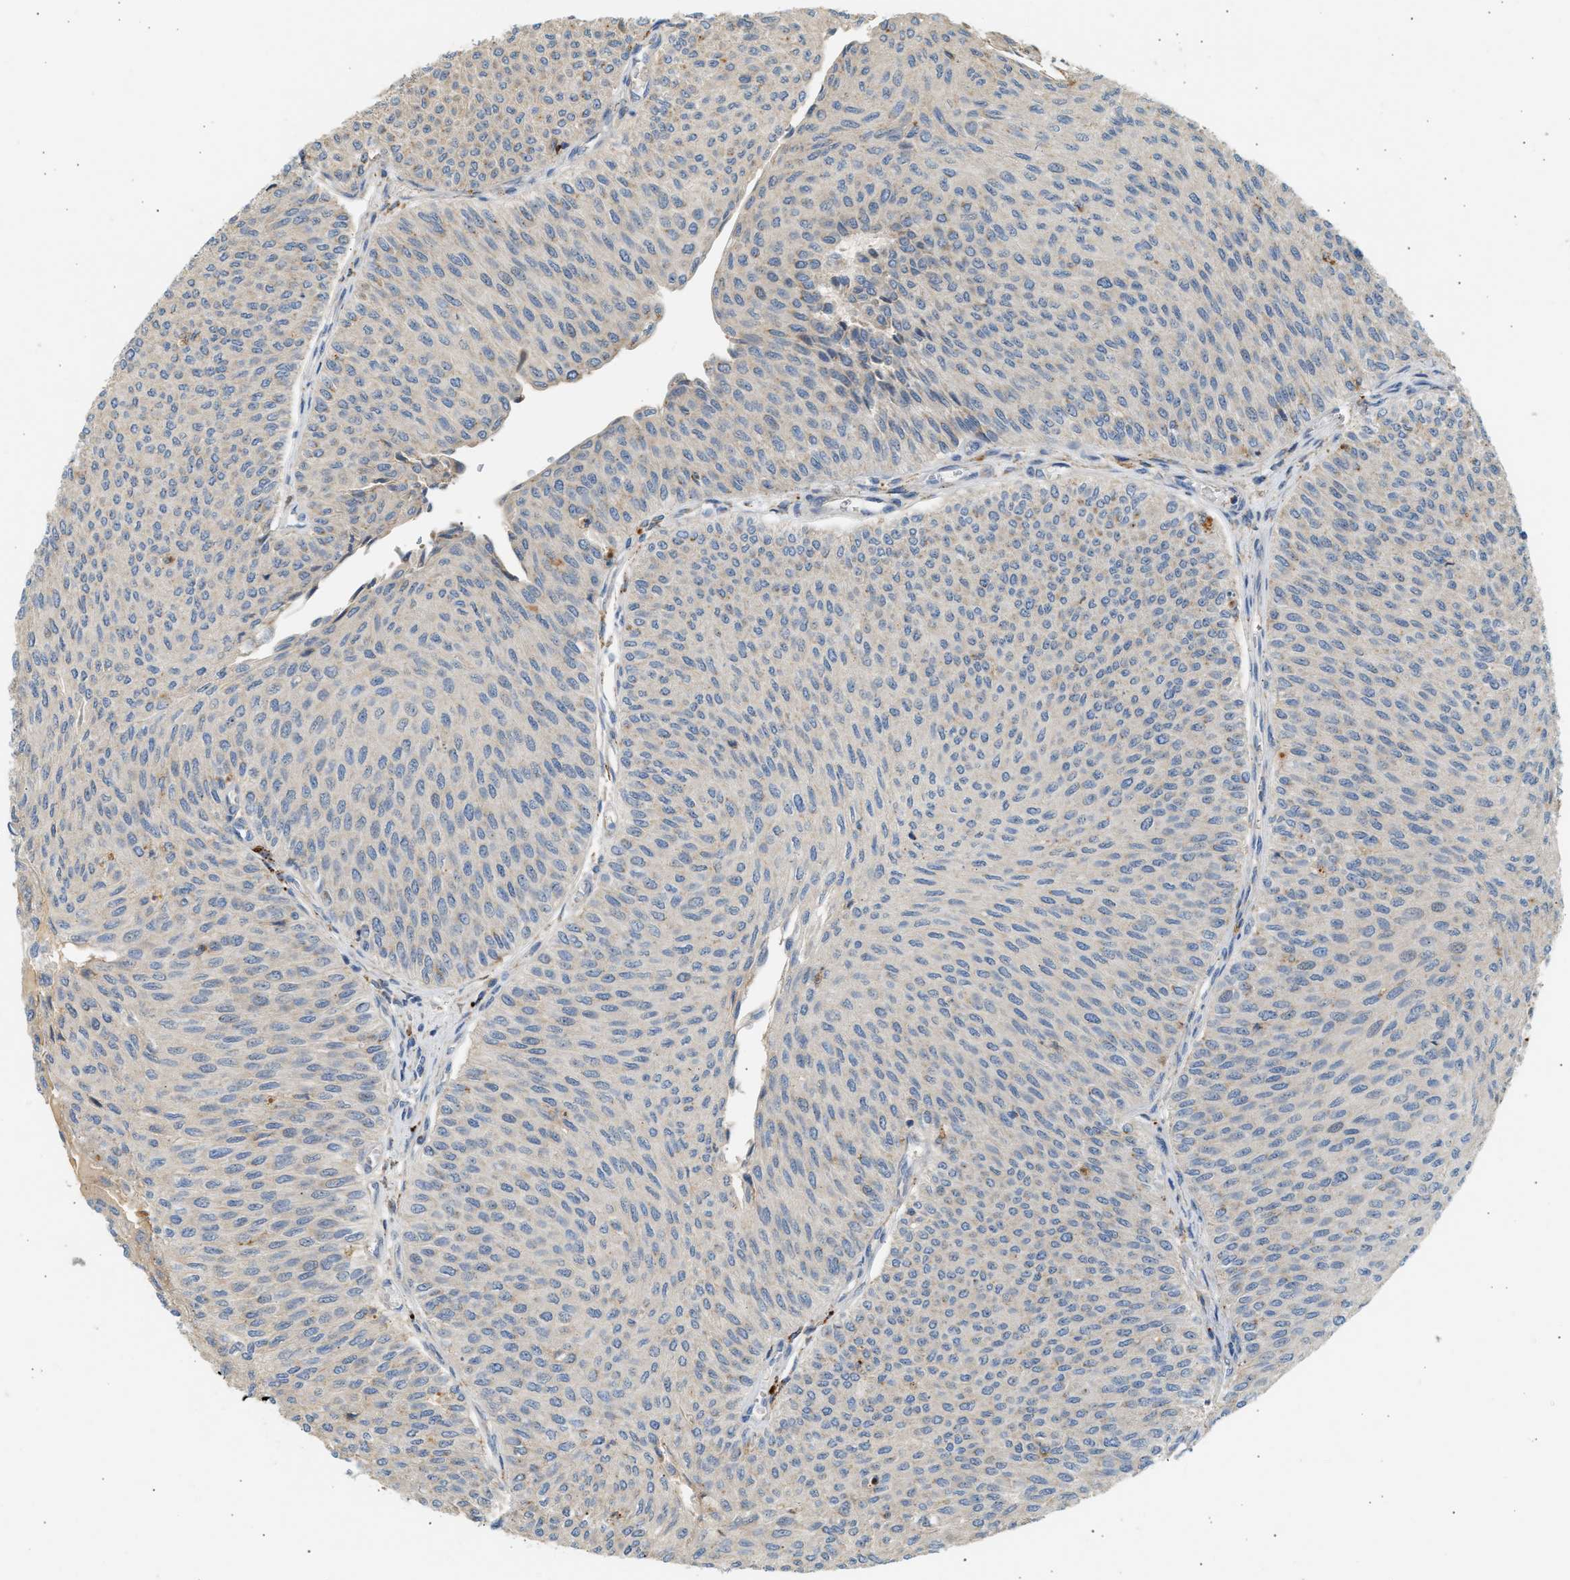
{"staining": {"intensity": "negative", "quantity": "none", "location": "none"}, "tissue": "urothelial cancer", "cell_type": "Tumor cells", "image_type": "cancer", "snomed": [{"axis": "morphology", "description": "Urothelial carcinoma, Low grade"}, {"axis": "topography", "description": "Urinary bladder"}], "caption": "IHC micrograph of low-grade urothelial carcinoma stained for a protein (brown), which reveals no expression in tumor cells. (Brightfield microscopy of DAB immunohistochemistry at high magnification).", "gene": "ENTHD1", "patient": {"sex": "male", "age": 78}}